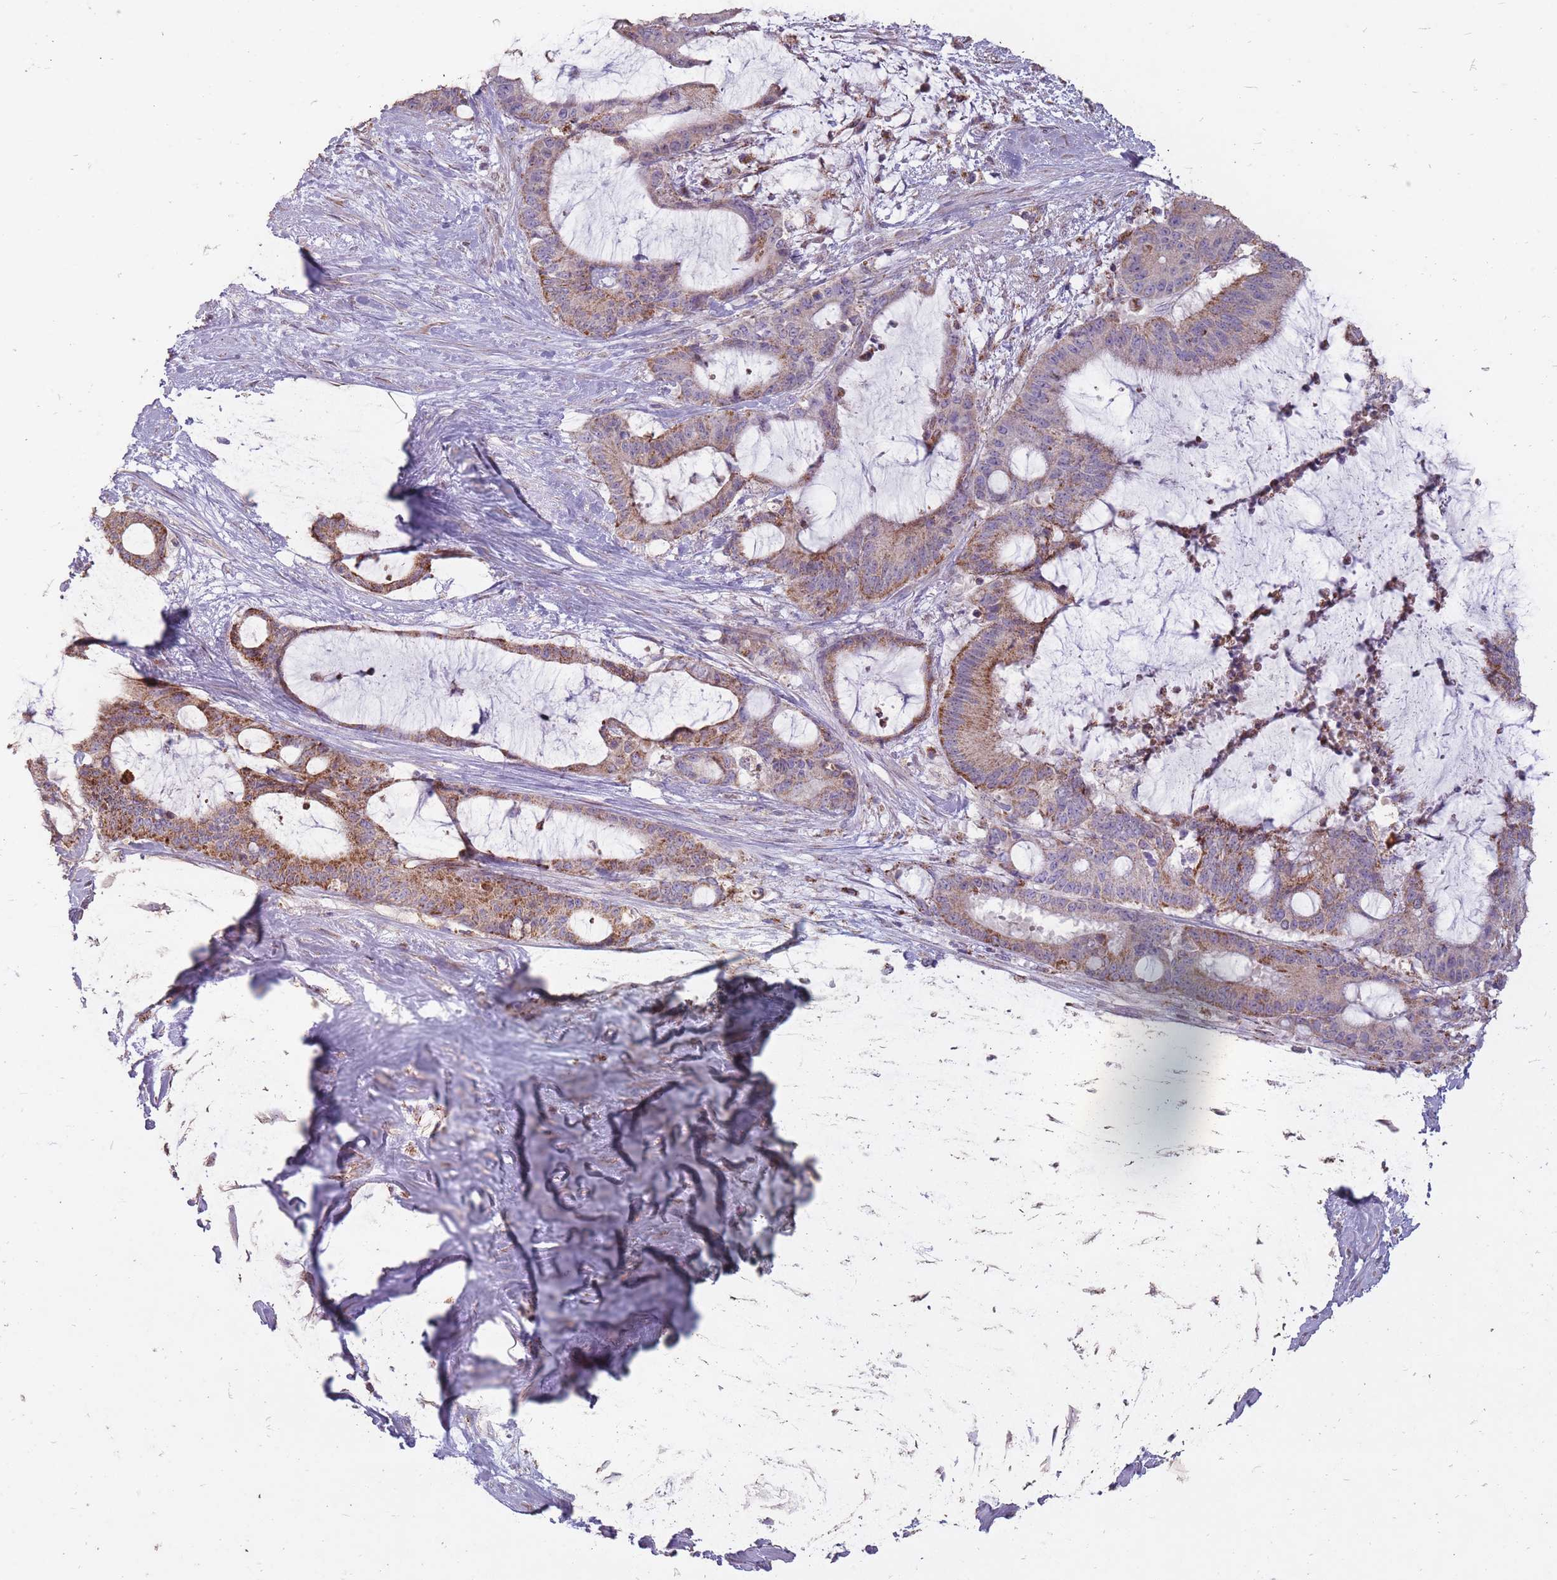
{"staining": {"intensity": "moderate", "quantity": ">75%", "location": "cytoplasmic/membranous"}, "tissue": "liver cancer", "cell_type": "Tumor cells", "image_type": "cancer", "snomed": [{"axis": "morphology", "description": "Normal tissue, NOS"}, {"axis": "morphology", "description": "Cholangiocarcinoma"}, {"axis": "topography", "description": "Liver"}, {"axis": "topography", "description": "Peripheral nerve tissue"}], "caption": "Liver cancer (cholangiocarcinoma) tissue displays moderate cytoplasmic/membranous positivity in about >75% of tumor cells", "gene": "CNOT8", "patient": {"sex": "female", "age": 73}}